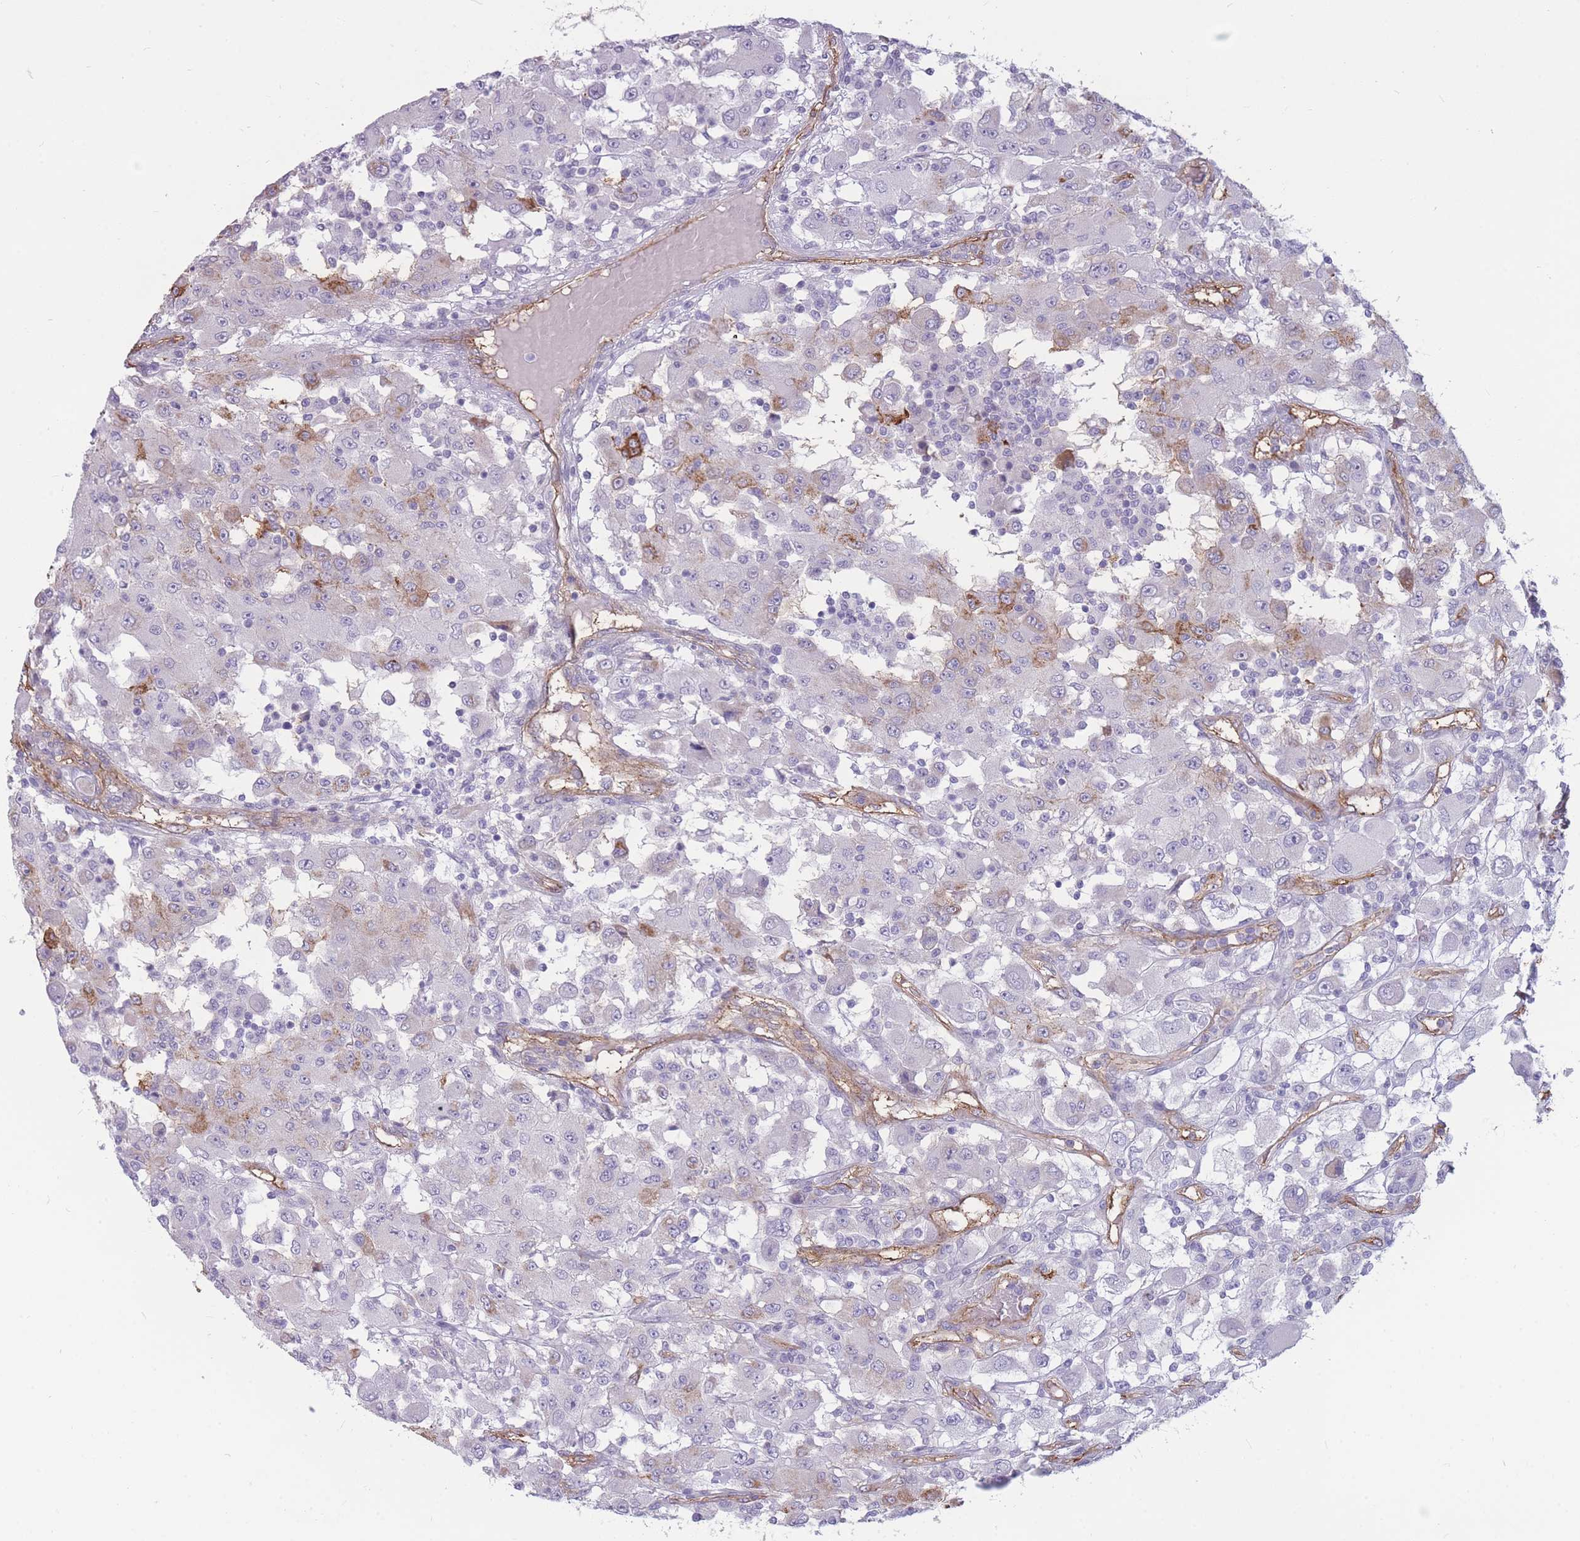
{"staining": {"intensity": "moderate", "quantity": "<25%", "location": "cytoplasmic/membranous"}, "tissue": "renal cancer", "cell_type": "Tumor cells", "image_type": "cancer", "snomed": [{"axis": "morphology", "description": "Adenocarcinoma, NOS"}, {"axis": "topography", "description": "Kidney"}], "caption": "IHC (DAB) staining of renal adenocarcinoma displays moderate cytoplasmic/membranous protein expression in about <25% of tumor cells. (DAB = brown stain, brightfield microscopy at high magnification).", "gene": "GNA11", "patient": {"sex": "female", "age": 67}}